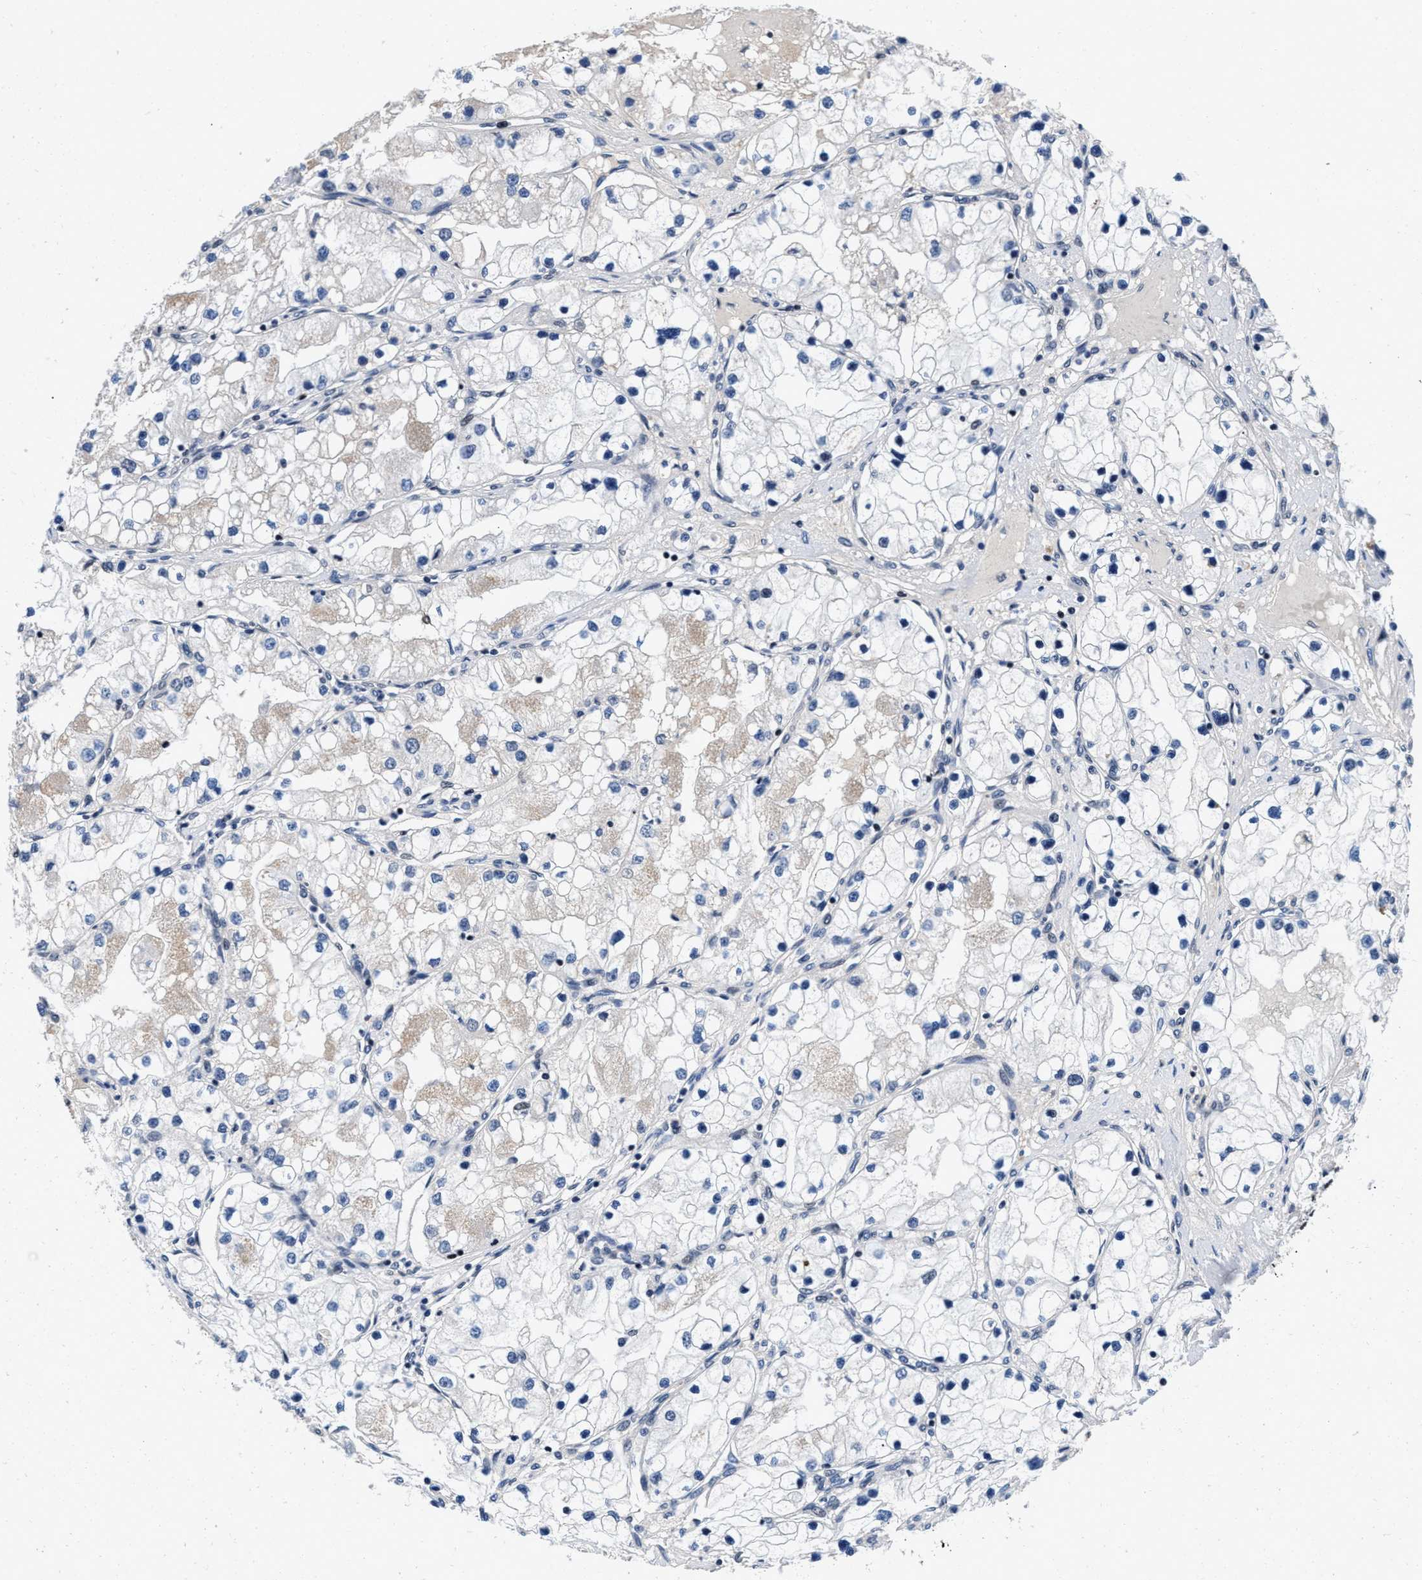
{"staining": {"intensity": "negative", "quantity": "none", "location": "none"}, "tissue": "renal cancer", "cell_type": "Tumor cells", "image_type": "cancer", "snomed": [{"axis": "morphology", "description": "Adenocarcinoma, NOS"}, {"axis": "topography", "description": "Kidney"}], "caption": "The micrograph displays no staining of tumor cells in renal adenocarcinoma.", "gene": "WDR81", "patient": {"sex": "male", "age": 68}}